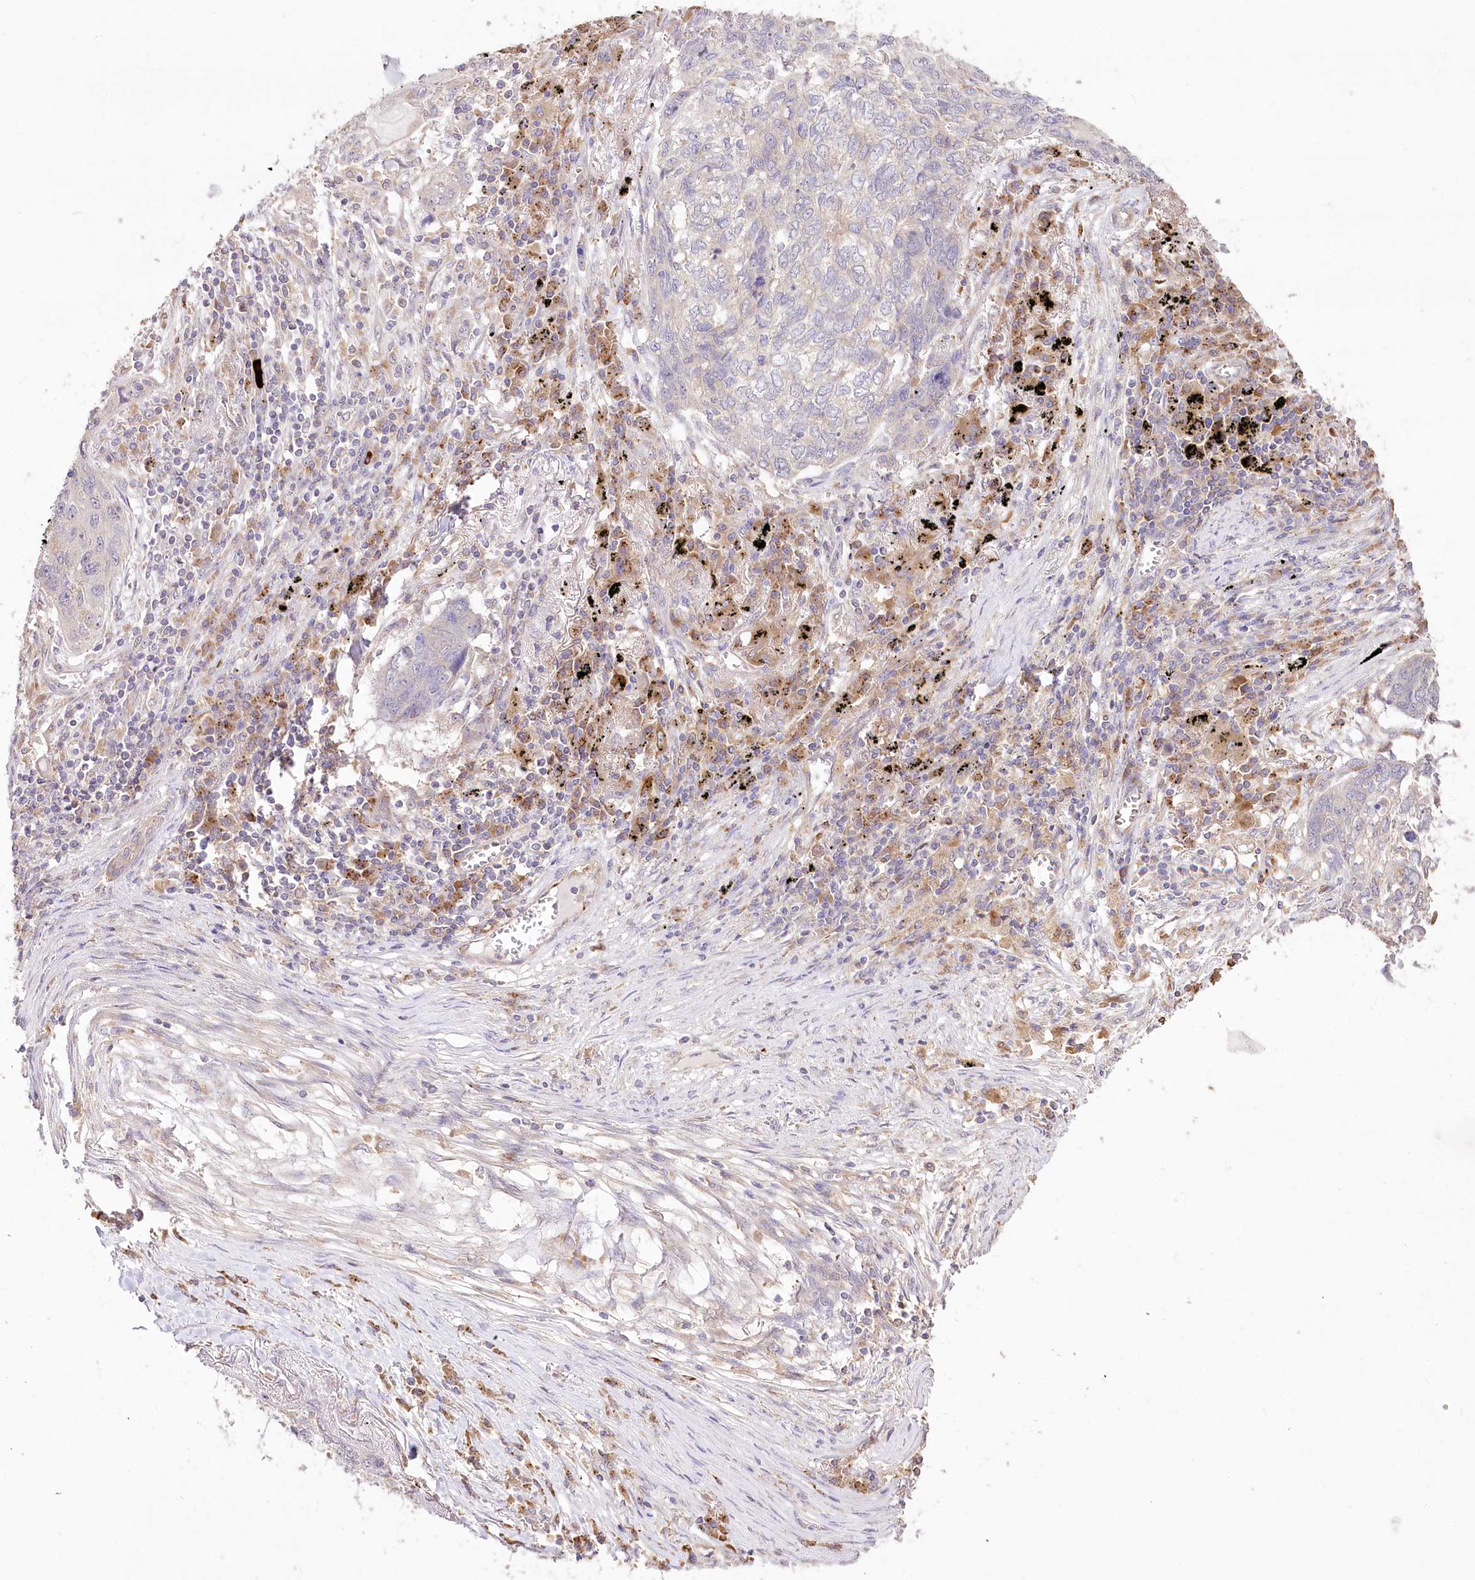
{"staining": {"intensity": "negative", "quantity": "none", "location": "none"}, "tissue": "lung cancer", "cell_type": "Tumor cells", "image_type": "cancer", "snomed": [{"axis": "morphology", "description": "Squamous cell carcinoma, NOS"}, {"axis": "topography", "description": "Lung"}], "caption": "Lung cancer stained for a protein using immunohistochemistry shows no staining tumor cells.", "gene": "DMXL1", "patient": {"sex": "female", "age": 63}}